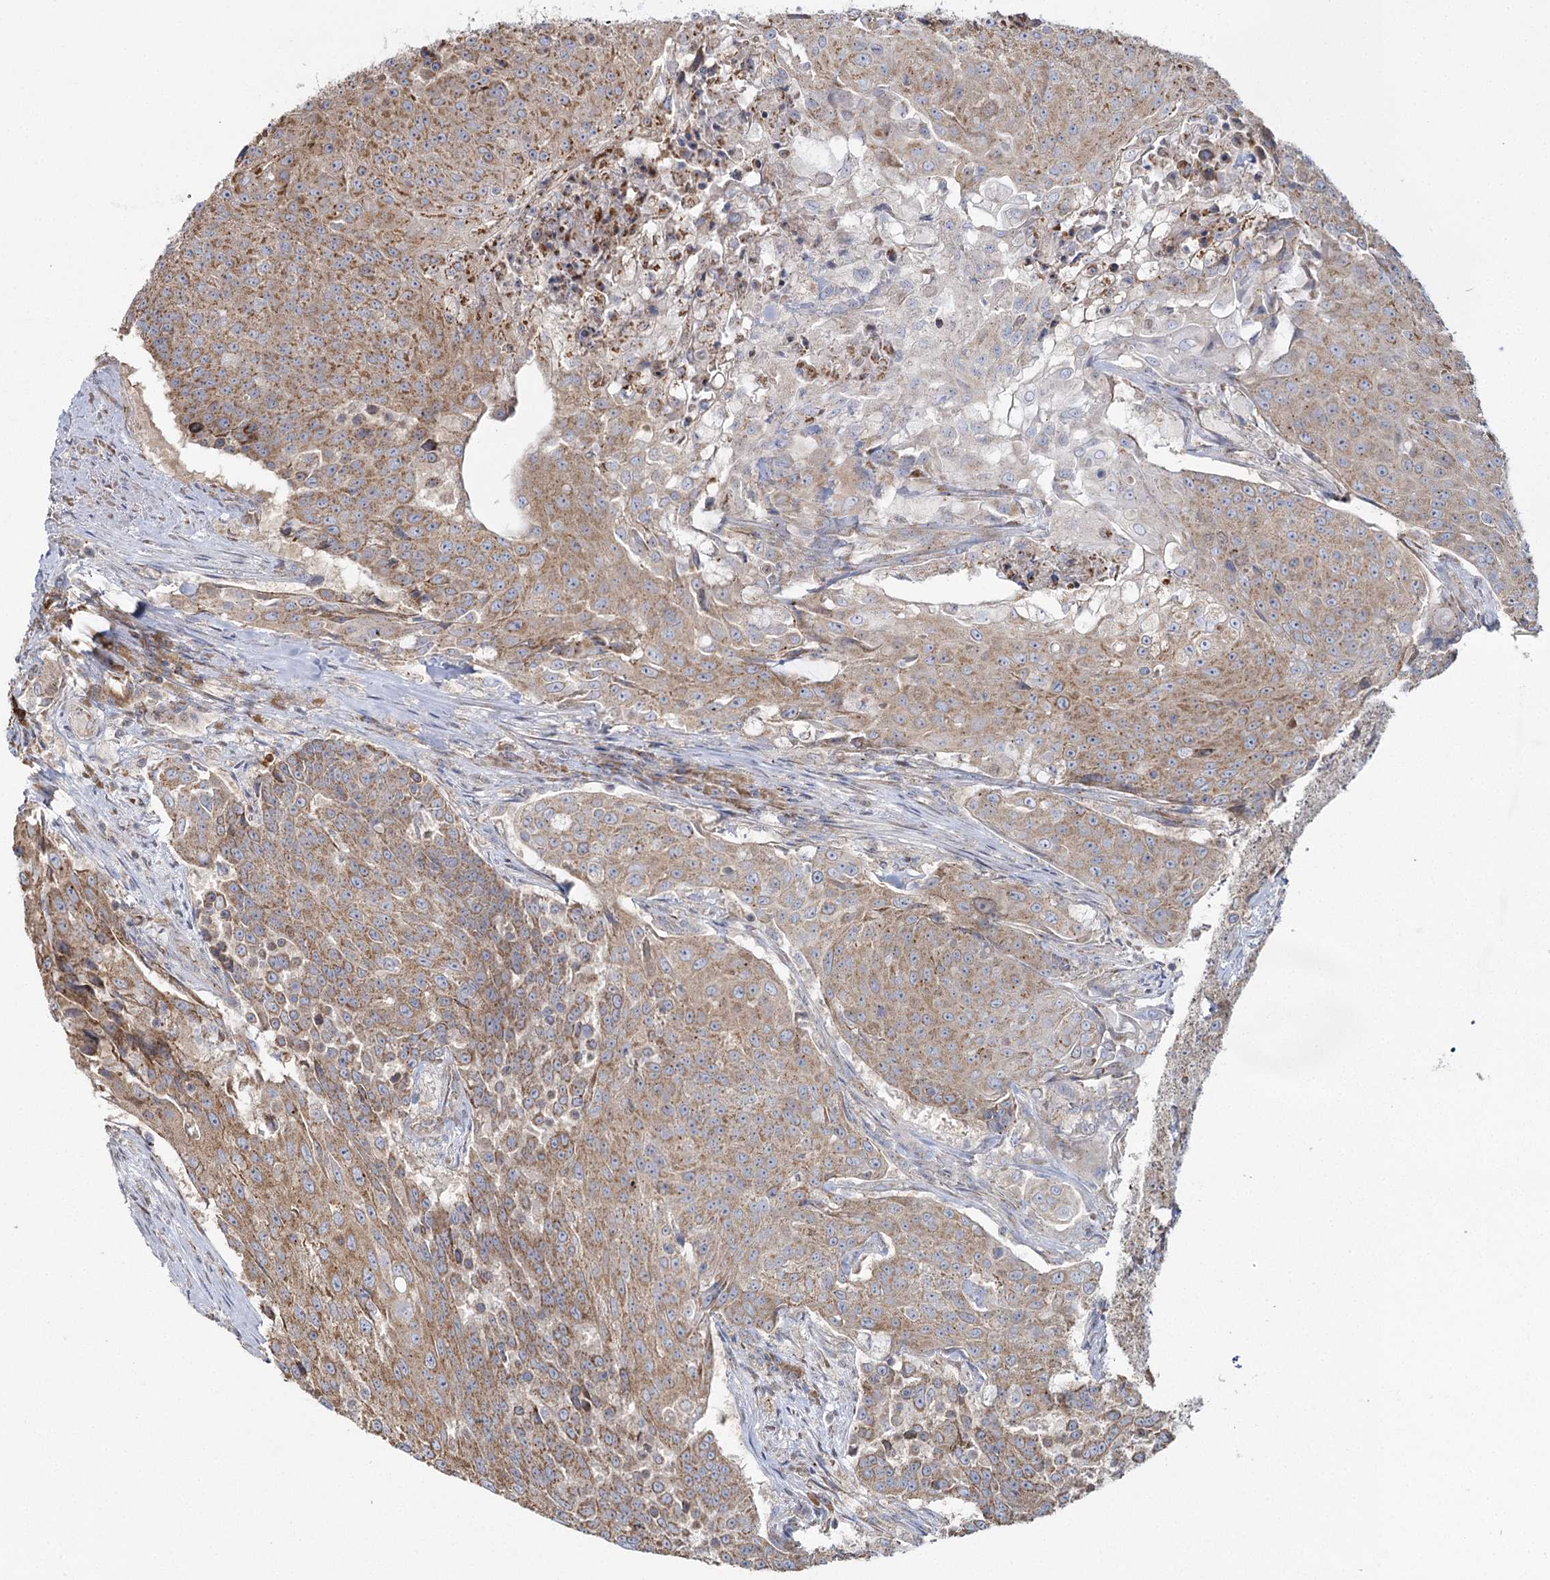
{"staining": {"intensity": "moderate", "quantity": ">75%", "location": "cytoplasmic/membranous"}, "tissue": "urothelial cancer", "cell_type": "Tumor cells", "image_type": "cancer", "snomed": [{"axis": "morphology", "description": "Urothelial carcinoma, High grade"}, {"axis": "topography", "description": "Urinary bladder"}], "caption": "Immunohistochemistry (IHC) (DAB) staining of urothelial carcinoma (high-grade) reveals moderate cytoplasmic/membranous protein staining in approximately >75% of tumor cells.", "gene": "ACOX2", "patient": {"sex": "female", "age": 63}}